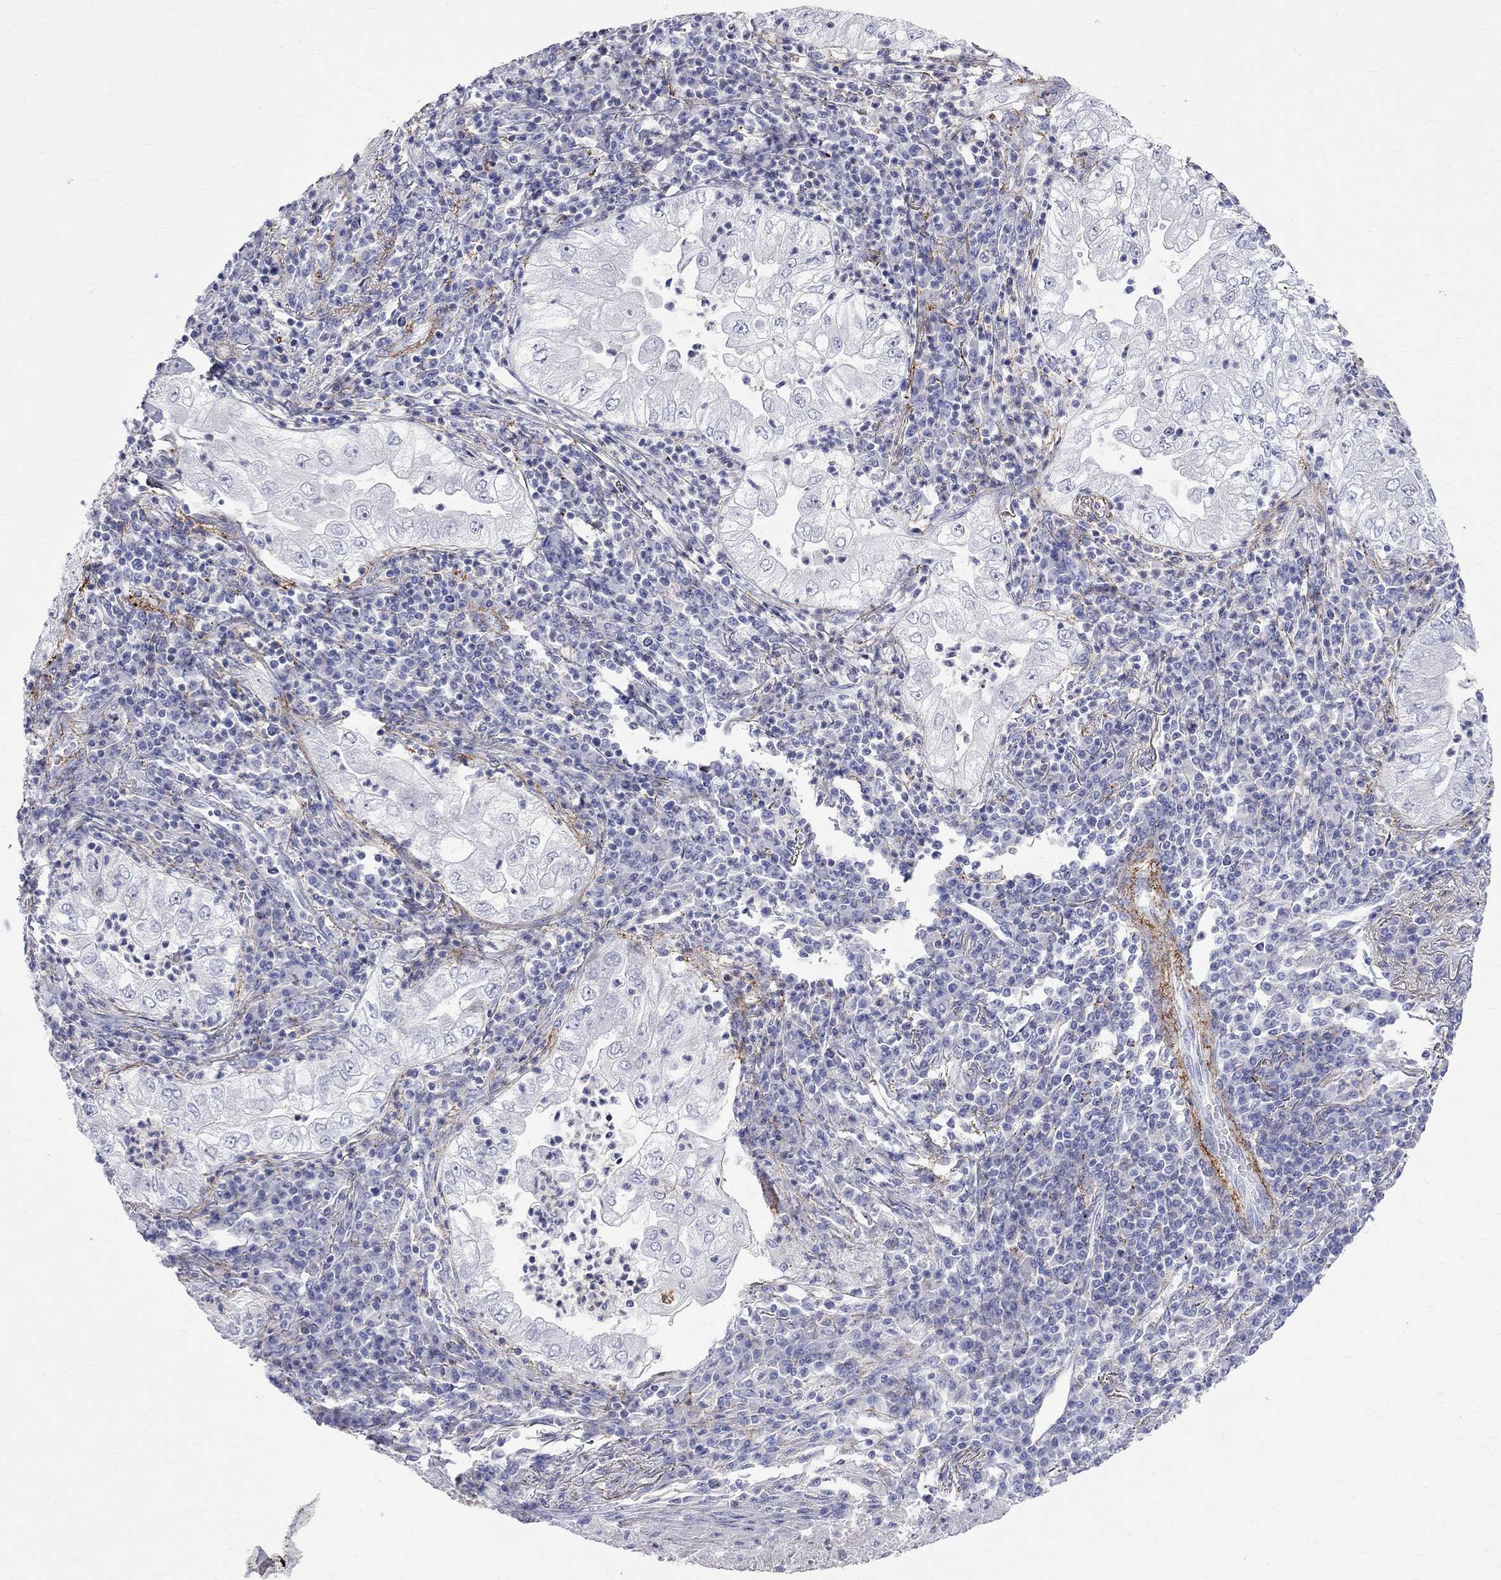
{"staining": {"intensity": "negative", "quantity": "none", "location": "none"}, "tissue": "lung cancer", "cell_type": "Tumor cells", "image_type": "cancer", "snomed": [{"axis": "morphology", "description": "Adenocarcinoma, NOS"}, {"axis": "topography", "description": "Lung"}], "caption": "Histopathology image shows no significant protein staining in tumor cells of lung adenocarcinoma.", "gene": "S100A3", "patient": {"sex": "female", "age": 73}}